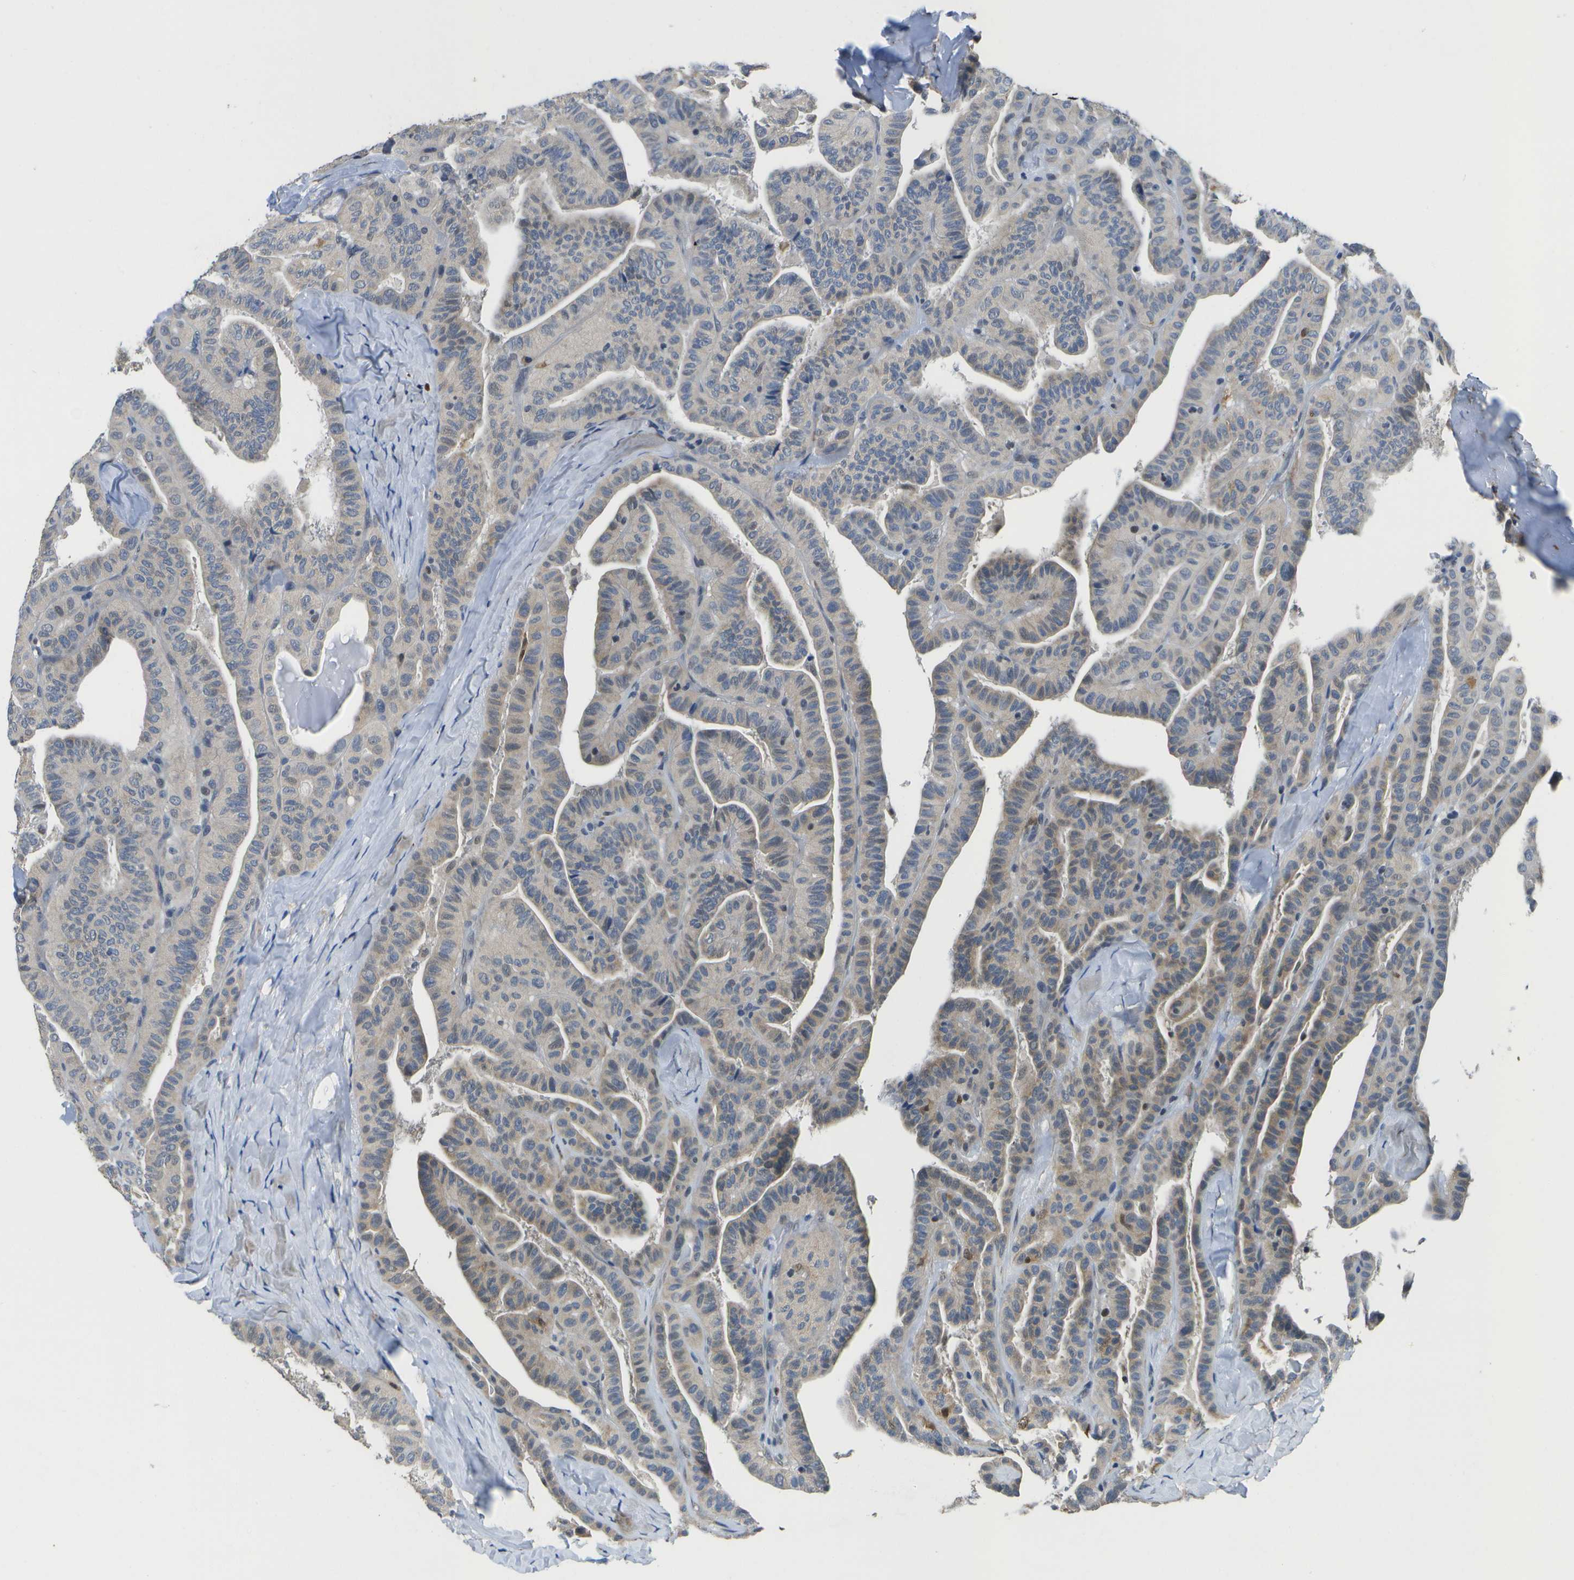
{"staining": {"intensity": "moderate", "quantity": "<25%", "location": "cytoplasmic/membranous"}, "tissue": "thyroid cancer", "cell_type": "Tumor cells", "image_type": "cancer", "snomed": [{"axis": "morphology", "description": "Papillary adenocarcinoma, NOS"}, {"axis": "topography", "description": "Thyroid gland"}], "caption": "A brown stain shows moderate cytoplasmic/membranous positivity of a protein in human thyroid cancer tumor cells.", "gene": "DSE", "patient": {"sex": "male", "age": 77}}